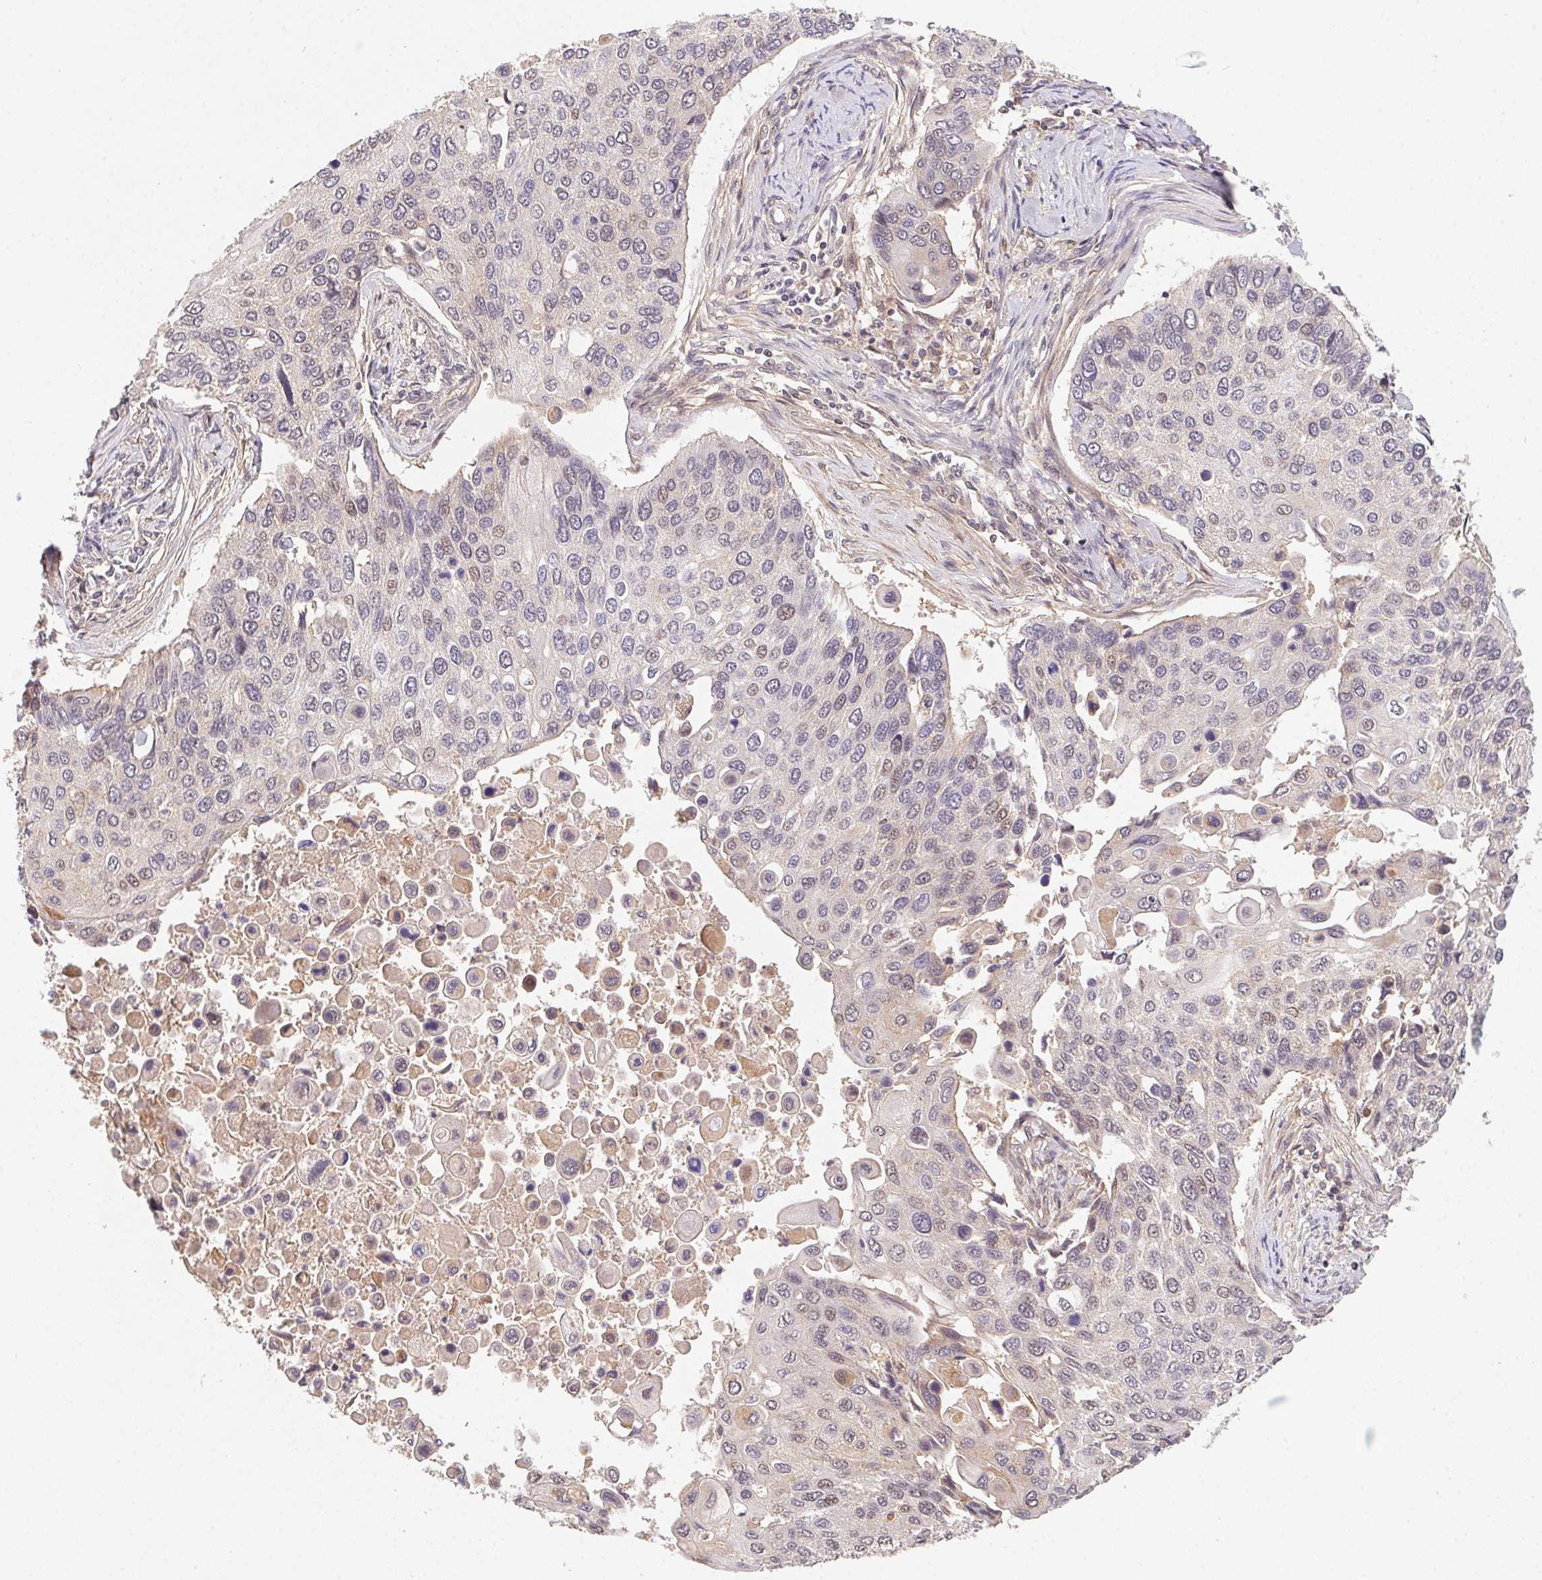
{"staining": {"intensity": "weak", "quantity": "<25%", "location": "nuclear"}, "tissue": "lung cancer", "cell_type": "Tumor cells", "image_type": "cancer", "snomed": [{"axis": "morphology", "description": "Squamous cell carcinoma, NOS"}, {"axis": "morphology", "description": "Squamous cell carcinoma, metastatic, NOS"}, {"axis": "topography", "description": "Lung"}], "caption": "This image is of lung cancer (squamous cell carcinoma) stained with IHC to label a protein in brown with the nuclei are counter-stained blue. There is no staining in tumor cells.", "gene": "SLC52A2", "patient": {"sex": "male", "age": 63}}